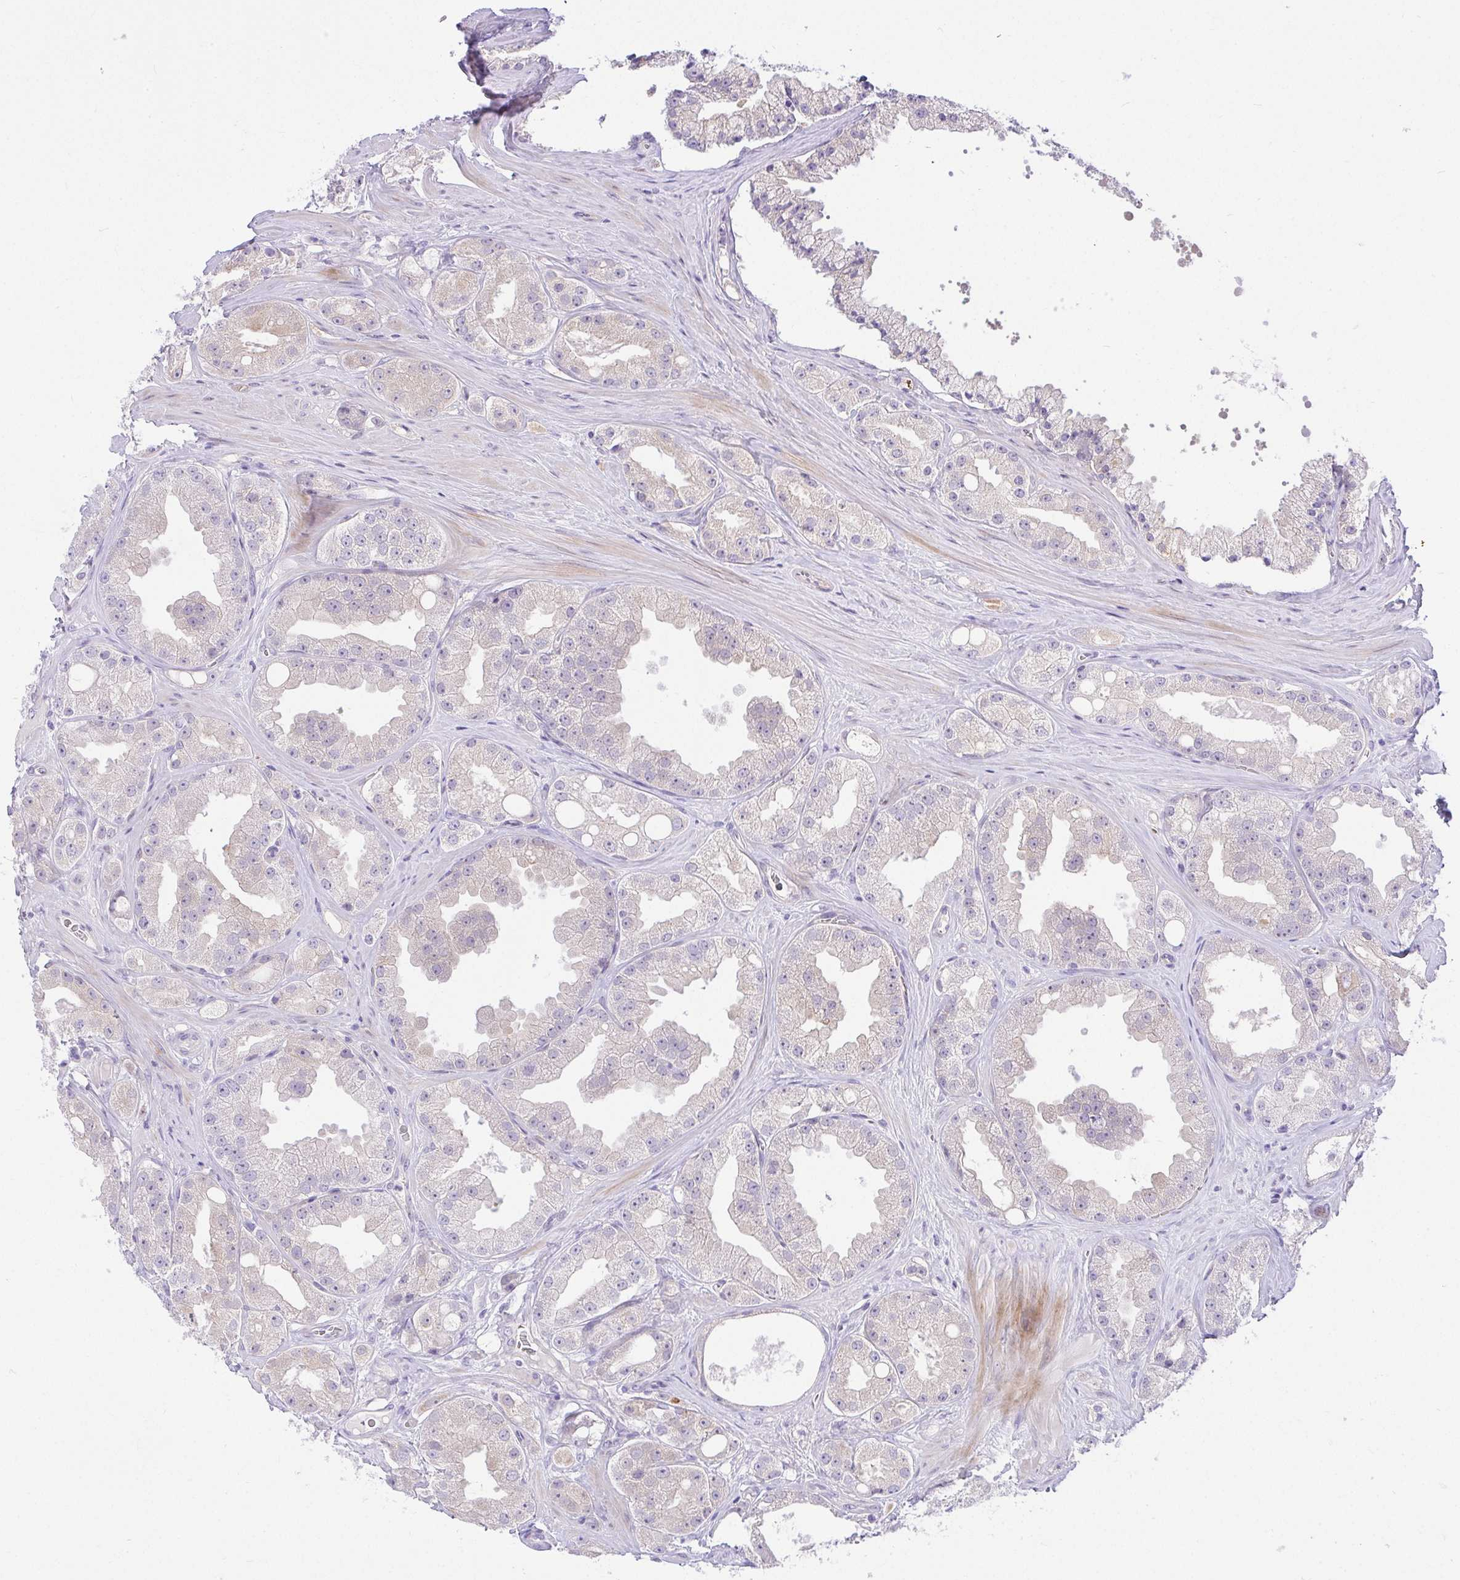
{"staining": {"intensity": "negative", "quantity": "none", "location": "none"}, "tissue": "prostate cancer", "cell_type": "Tumor cells", "image_type": "cancer", "snomed": [{"axis": "morphology", "description": "Adenocarcinoma, High grade"}, {"axis": "topography", "description": "Prostate"}], "caption": "An immunohistochemistry (IHC) photomicrograph of prostate cancer is shown. There is no staining in tumor cells of prostate cancer. (DAB IHC visualized using brightfield microscopy, high magnification).", "gene": "ZNF101", "patient": {"sex": "male", "age": 66}}